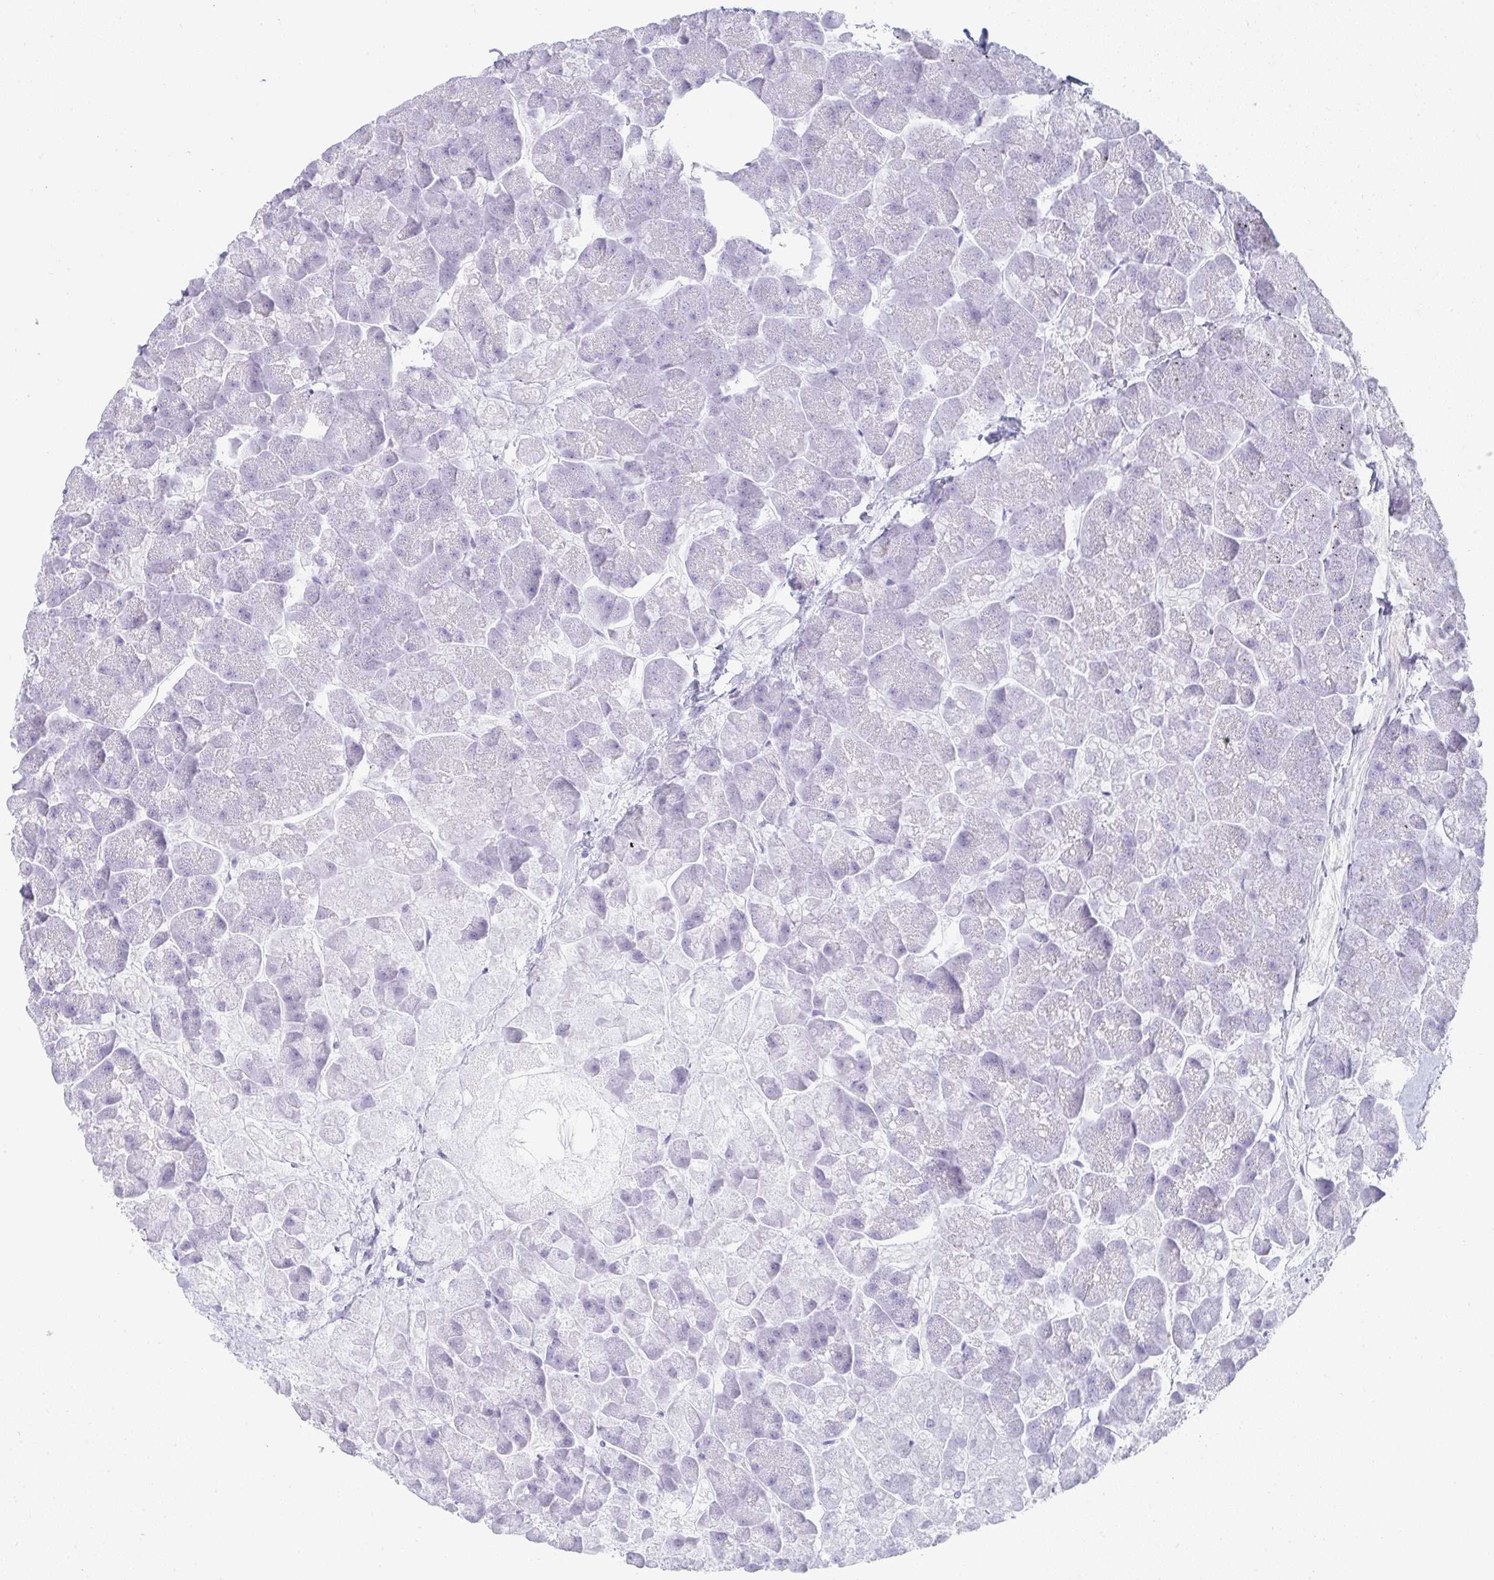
{"staining": {"intensity": "negative", "quantity": "none", "location": "none"}, "tissue": "pancreas", "cell_type": "Exocrine glandular cells", "image_type": "normal", "snomed": [{"axis": "morphology", "description": "Normal tissue, NOS"}, {"axis": "topography", "description": "Pancreas"}, {"axis": "topography", "description": "Peripheral nerve tissue"}], "caption": "An image of pancreas stained for a protein demonstrates no brown staining in exocrine glandular cells.", "gene": "PRND", "patient": {"sex": "male", "age": 54}}